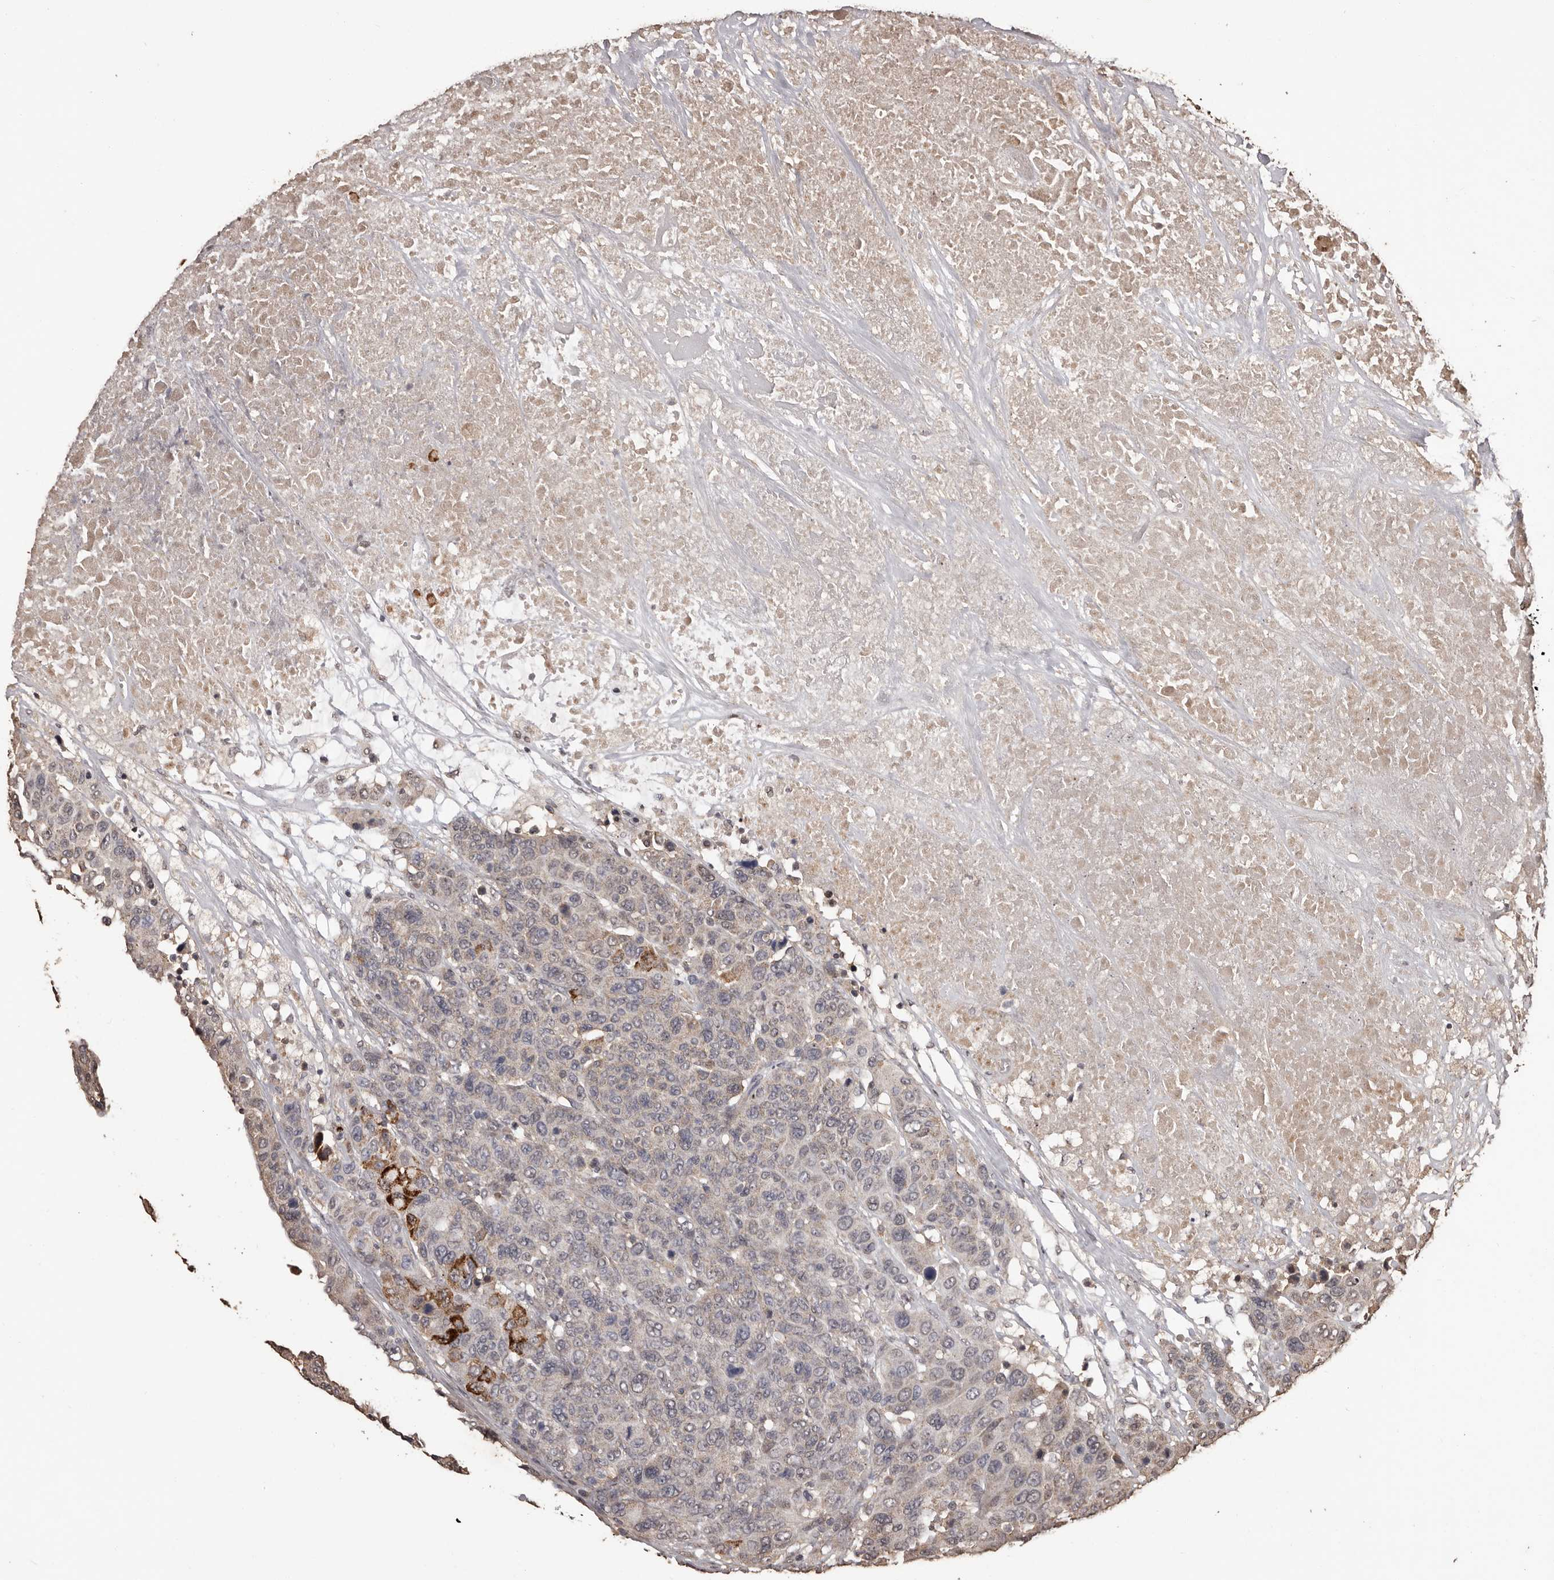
{"staining": {"intensity": "weak", "quantity": "<25%", "location": "cytoplasmic/membranous"}, "tissue": "breast cancer", "cell_type": "Tumor cells", "image_type": "cancer", "snomed": [{"axis": "morphology", "description": "Duct carcinoma"}, {"axis": "topography", "description": "Breast"}], "caption": "Immunohistochemistry (IHC) of breast cancer (infiltrating ductal carcinoma) demonstrates no positivity in tumor cells. (DAB (3,3'-diaminobenzidine) immunohistochemistry, high magnification).", "gene": "NAV1", "patient": {"sex": "female", "age": 37}}